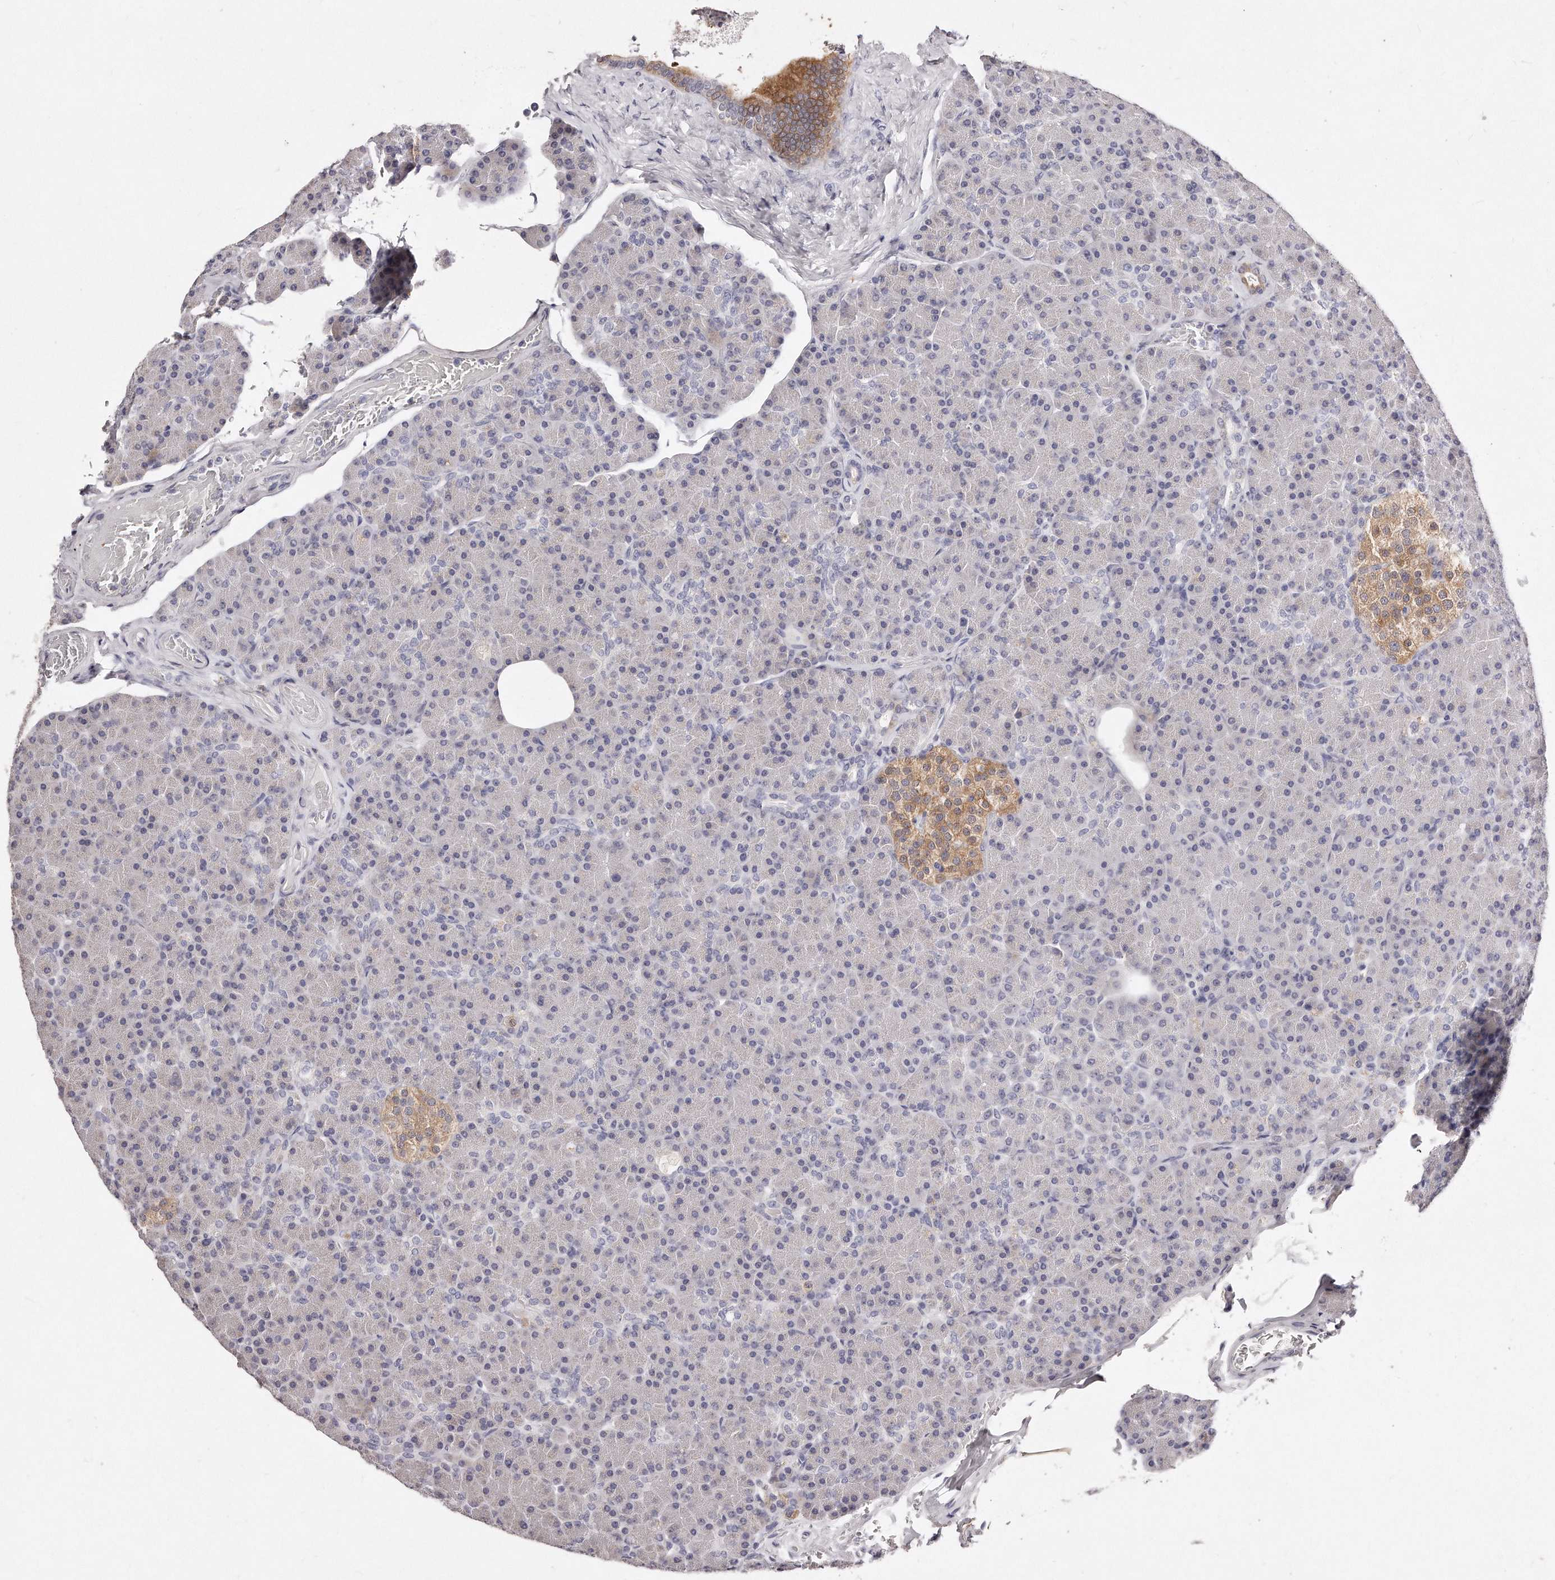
{"staining": {"intensity": "moderate", "quantity": "<25%", "location": "cytoplasmic/membranous"}, "tissue": "pancreas", "cell_type": "Exocrine glandular cells", "image_type": "normal", "snomed": [{"axis": "morphology", "description": "Normal tissue, NOS"}, {"axis": "topography", "description": "Pancreas"}], "caption": "Exocrine glandular cells show low levels of moderate cytoplasmic/membranous positivity in about <25% of cells in normal human pancreas.", "gene": "GDA", "patient": {"sex": "female", "age": 43}}